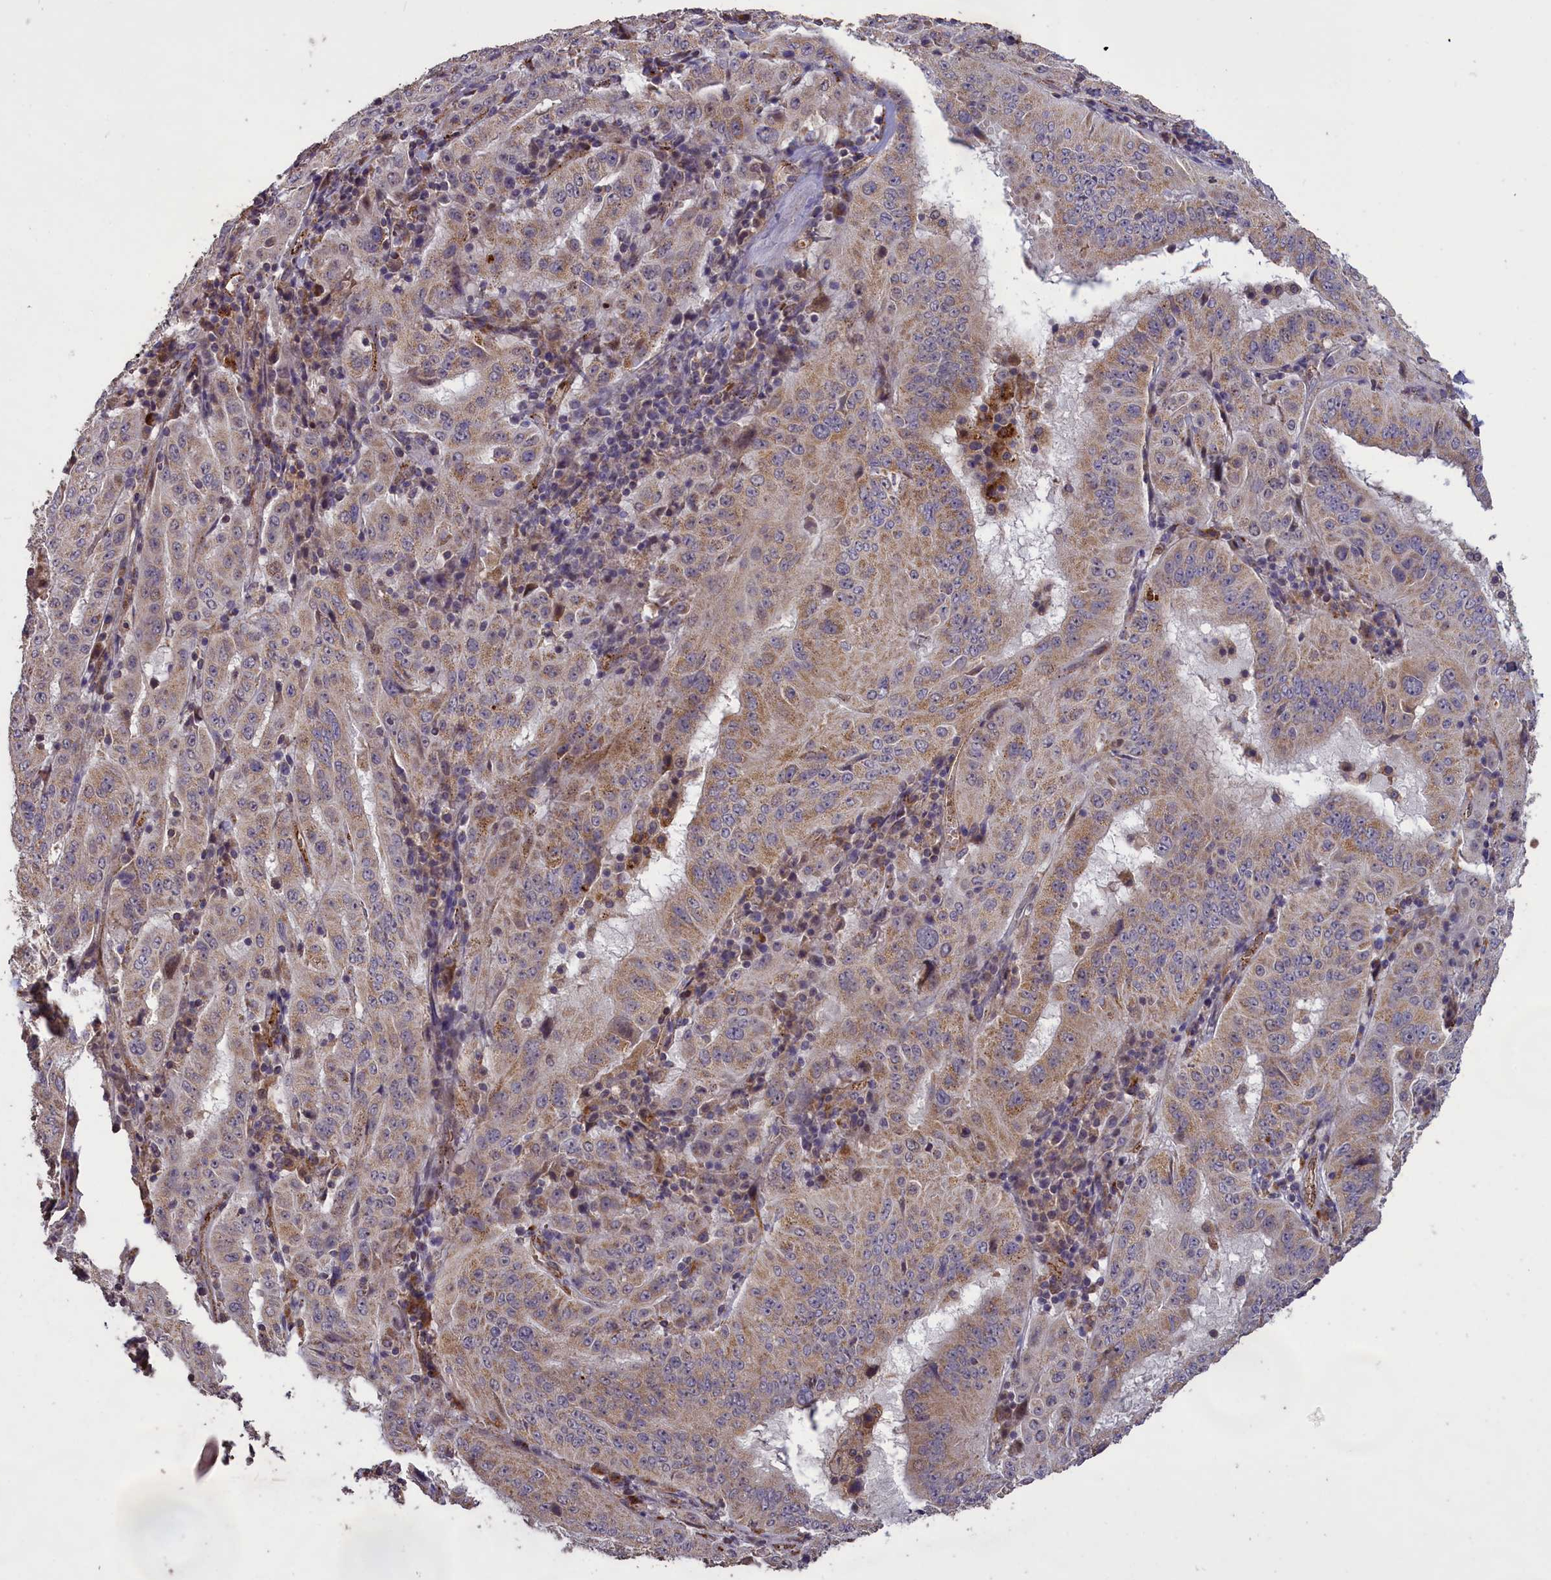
{"staining": {"intensity": "weak", "quantity": "25%-75%", "location": "cytoplasmic/membranous"}, "tissue": "pancreatic cancer", "cell_type": "Tumor cells", "image_type": "cancer", "snomed": [{"axis": "morphology", "description": "Adenocarcinoma, NOS"}, {"axis": "topography", "description": "Pancreas"}], "caption": "Adenocarcinoma (pancreatic) tissue reveals weak cytoplasmic/membranous staining in approximately 25%-75% of tumor cells, visualized by immunohistochemistry. Nuclei are stained in blue.", "gene": "CLRN2", "patient": {"sex": "male", "age": 63}}